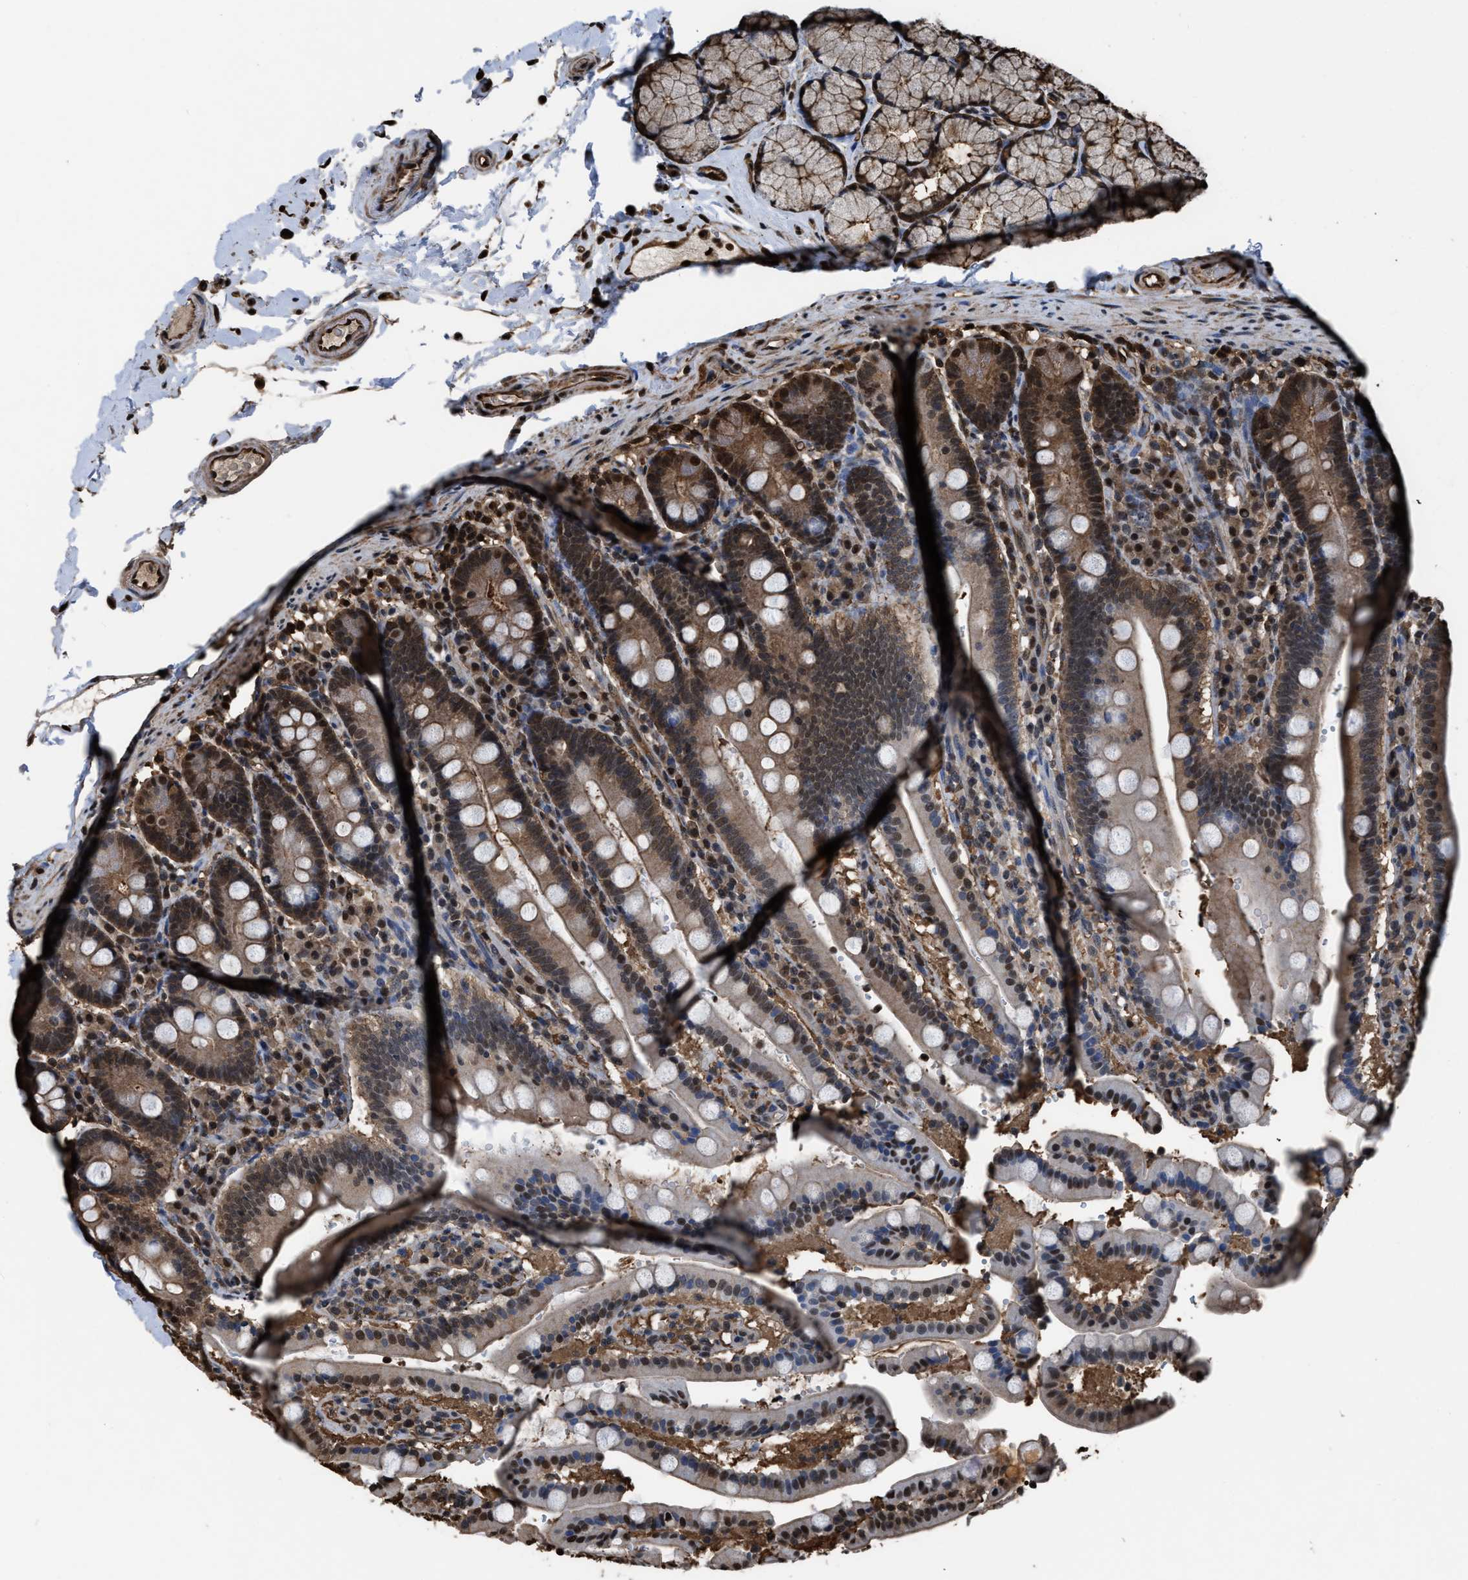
{"staining": {"intensity": "moderate", "quantity": ">75%", "location": "cytoplasmic/membranous,nuclear"}, "tissue": "duodenum", "cell_type": "Glandular cells", "image_type": "normal", "snomed": [{"axis": "morphology", "description": "Normal tissue, NOS"}, {"axis": "topography", "description": "Small intestine, NOS"}], "caption": "This photomicrograph shows IHC staining of normal human duodenum, with medium moderate cytoplasmic/membranous,nuclear positivity in approximately >75% of glandular cells.", "gene": "FNTA", "patient": {"sex": "female", "age": 71}}